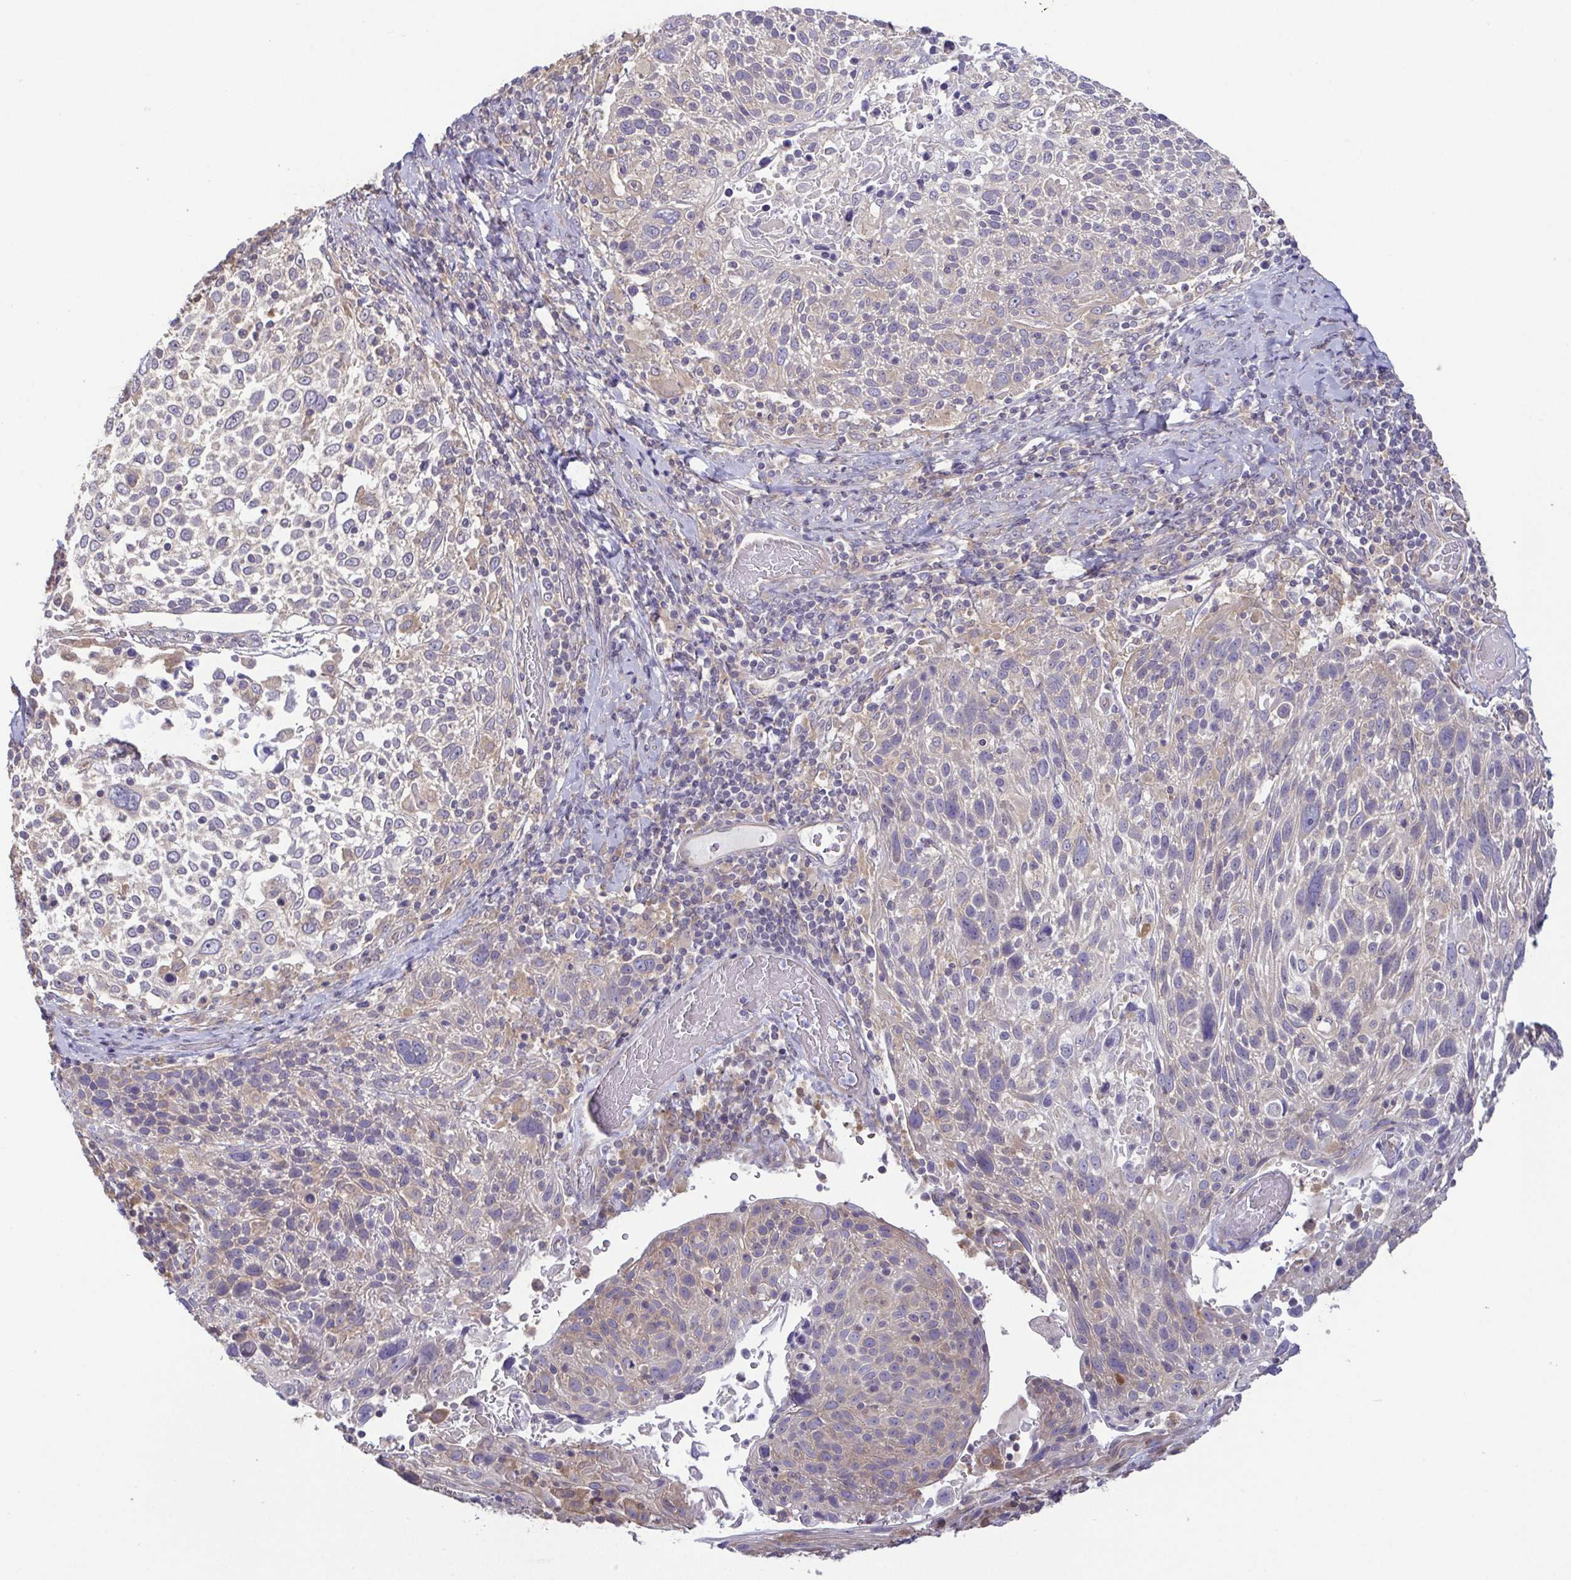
{"staining": {"intensity": "weak", "quantity": "25%-75%", "location": "cytoplasmic/membranous"}, "tissue": "cervical cancer", "cell_type": "Tumor cells", "image_type": "cancer", "snomed": [{"axis": "morphology", "description": "Squamous cell carcinoma, NOS"}, {"axis": "topography", "description": "Cervix"}], "caption": "Immunohistochemical staining of human squamous cell carcinoma (cervical) exhibits low levels of weak cytoplasmic/membranous protein staining in approximately 25%-75% of tumor cells.", "gene": "LMF2", "patient": {"sex": "female", "age": 61}}